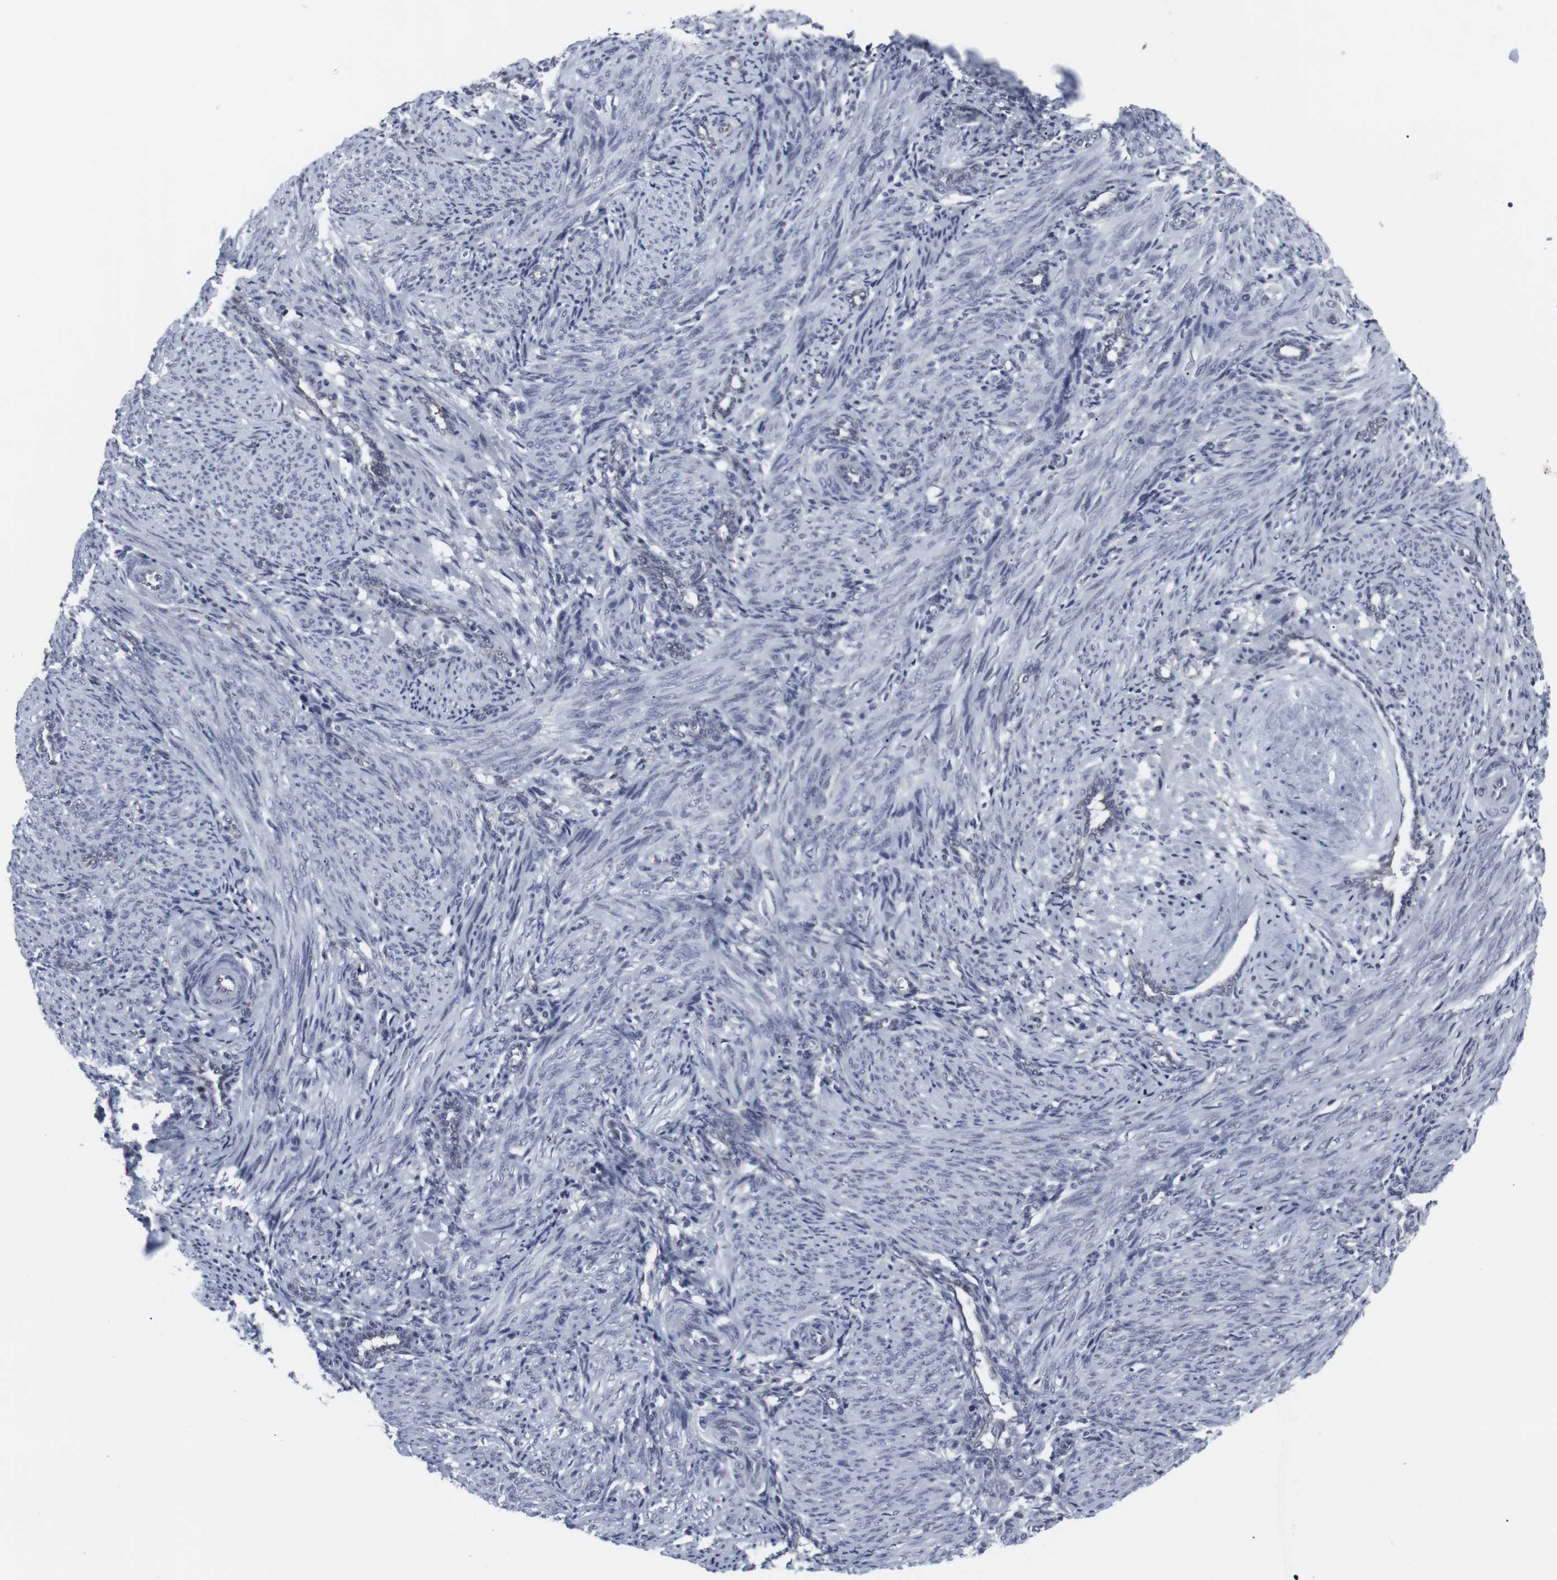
{"staining": {"intensity": "negative", "quantity": "none", "location": "none"}, "tissue": "smooth muscle", "cell_type": "Smooth muscle cells", "image_type": "normal", "snomed": [{"axis": "morphology", "description": "Normal tissue, NOS"}, {"axis": "topography", "description": "Endometrium"}], "caption": "Human smooth muscle stained for a protein using immunohistochemistry shows no staining in smooth muscle cells.", "gene": "GEMIN2", "patient": {"sex": "female", "age": 33}}